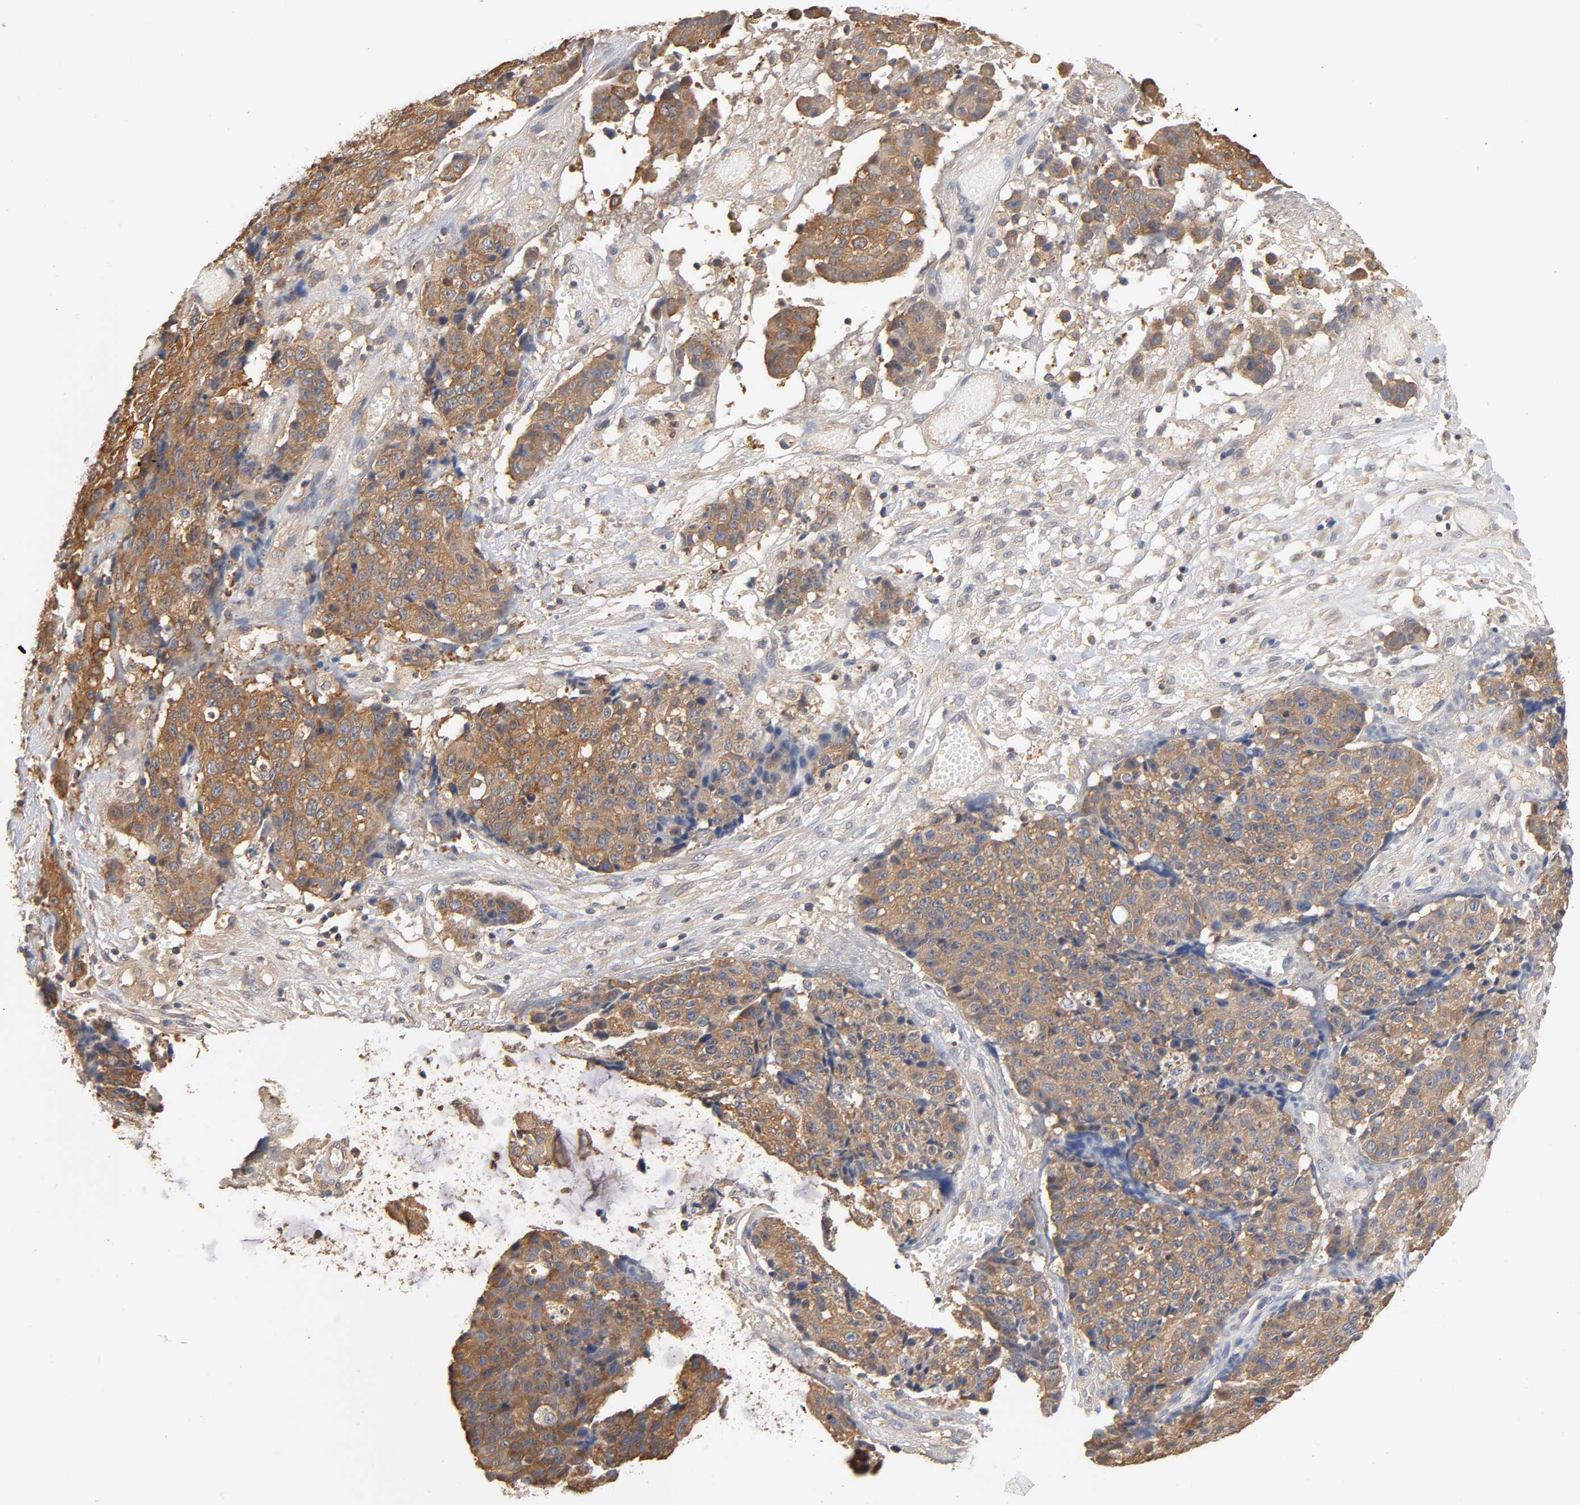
{"staining": {"intensity": "moderate", "quantity": ">75%", "location": "cytoplasmic/membranous"}, "tissue": "ovarian cancer", "cell_type": "Tumor cells", "image_type": "cancer", "snomed": [{"axis": "morphology", "description": "Carcinoma, endometroid"}, {"axis": "topography", "description": "Ovary"}], "caption": "This is an image of immunohistochemistry staining of ovarian endometroid carcinoma, which shows moderate staining in the cytoplasmic/membranous of tumor cells.", "gene": "ALDOA", "patient": {"sex": "female", "age": 42}}